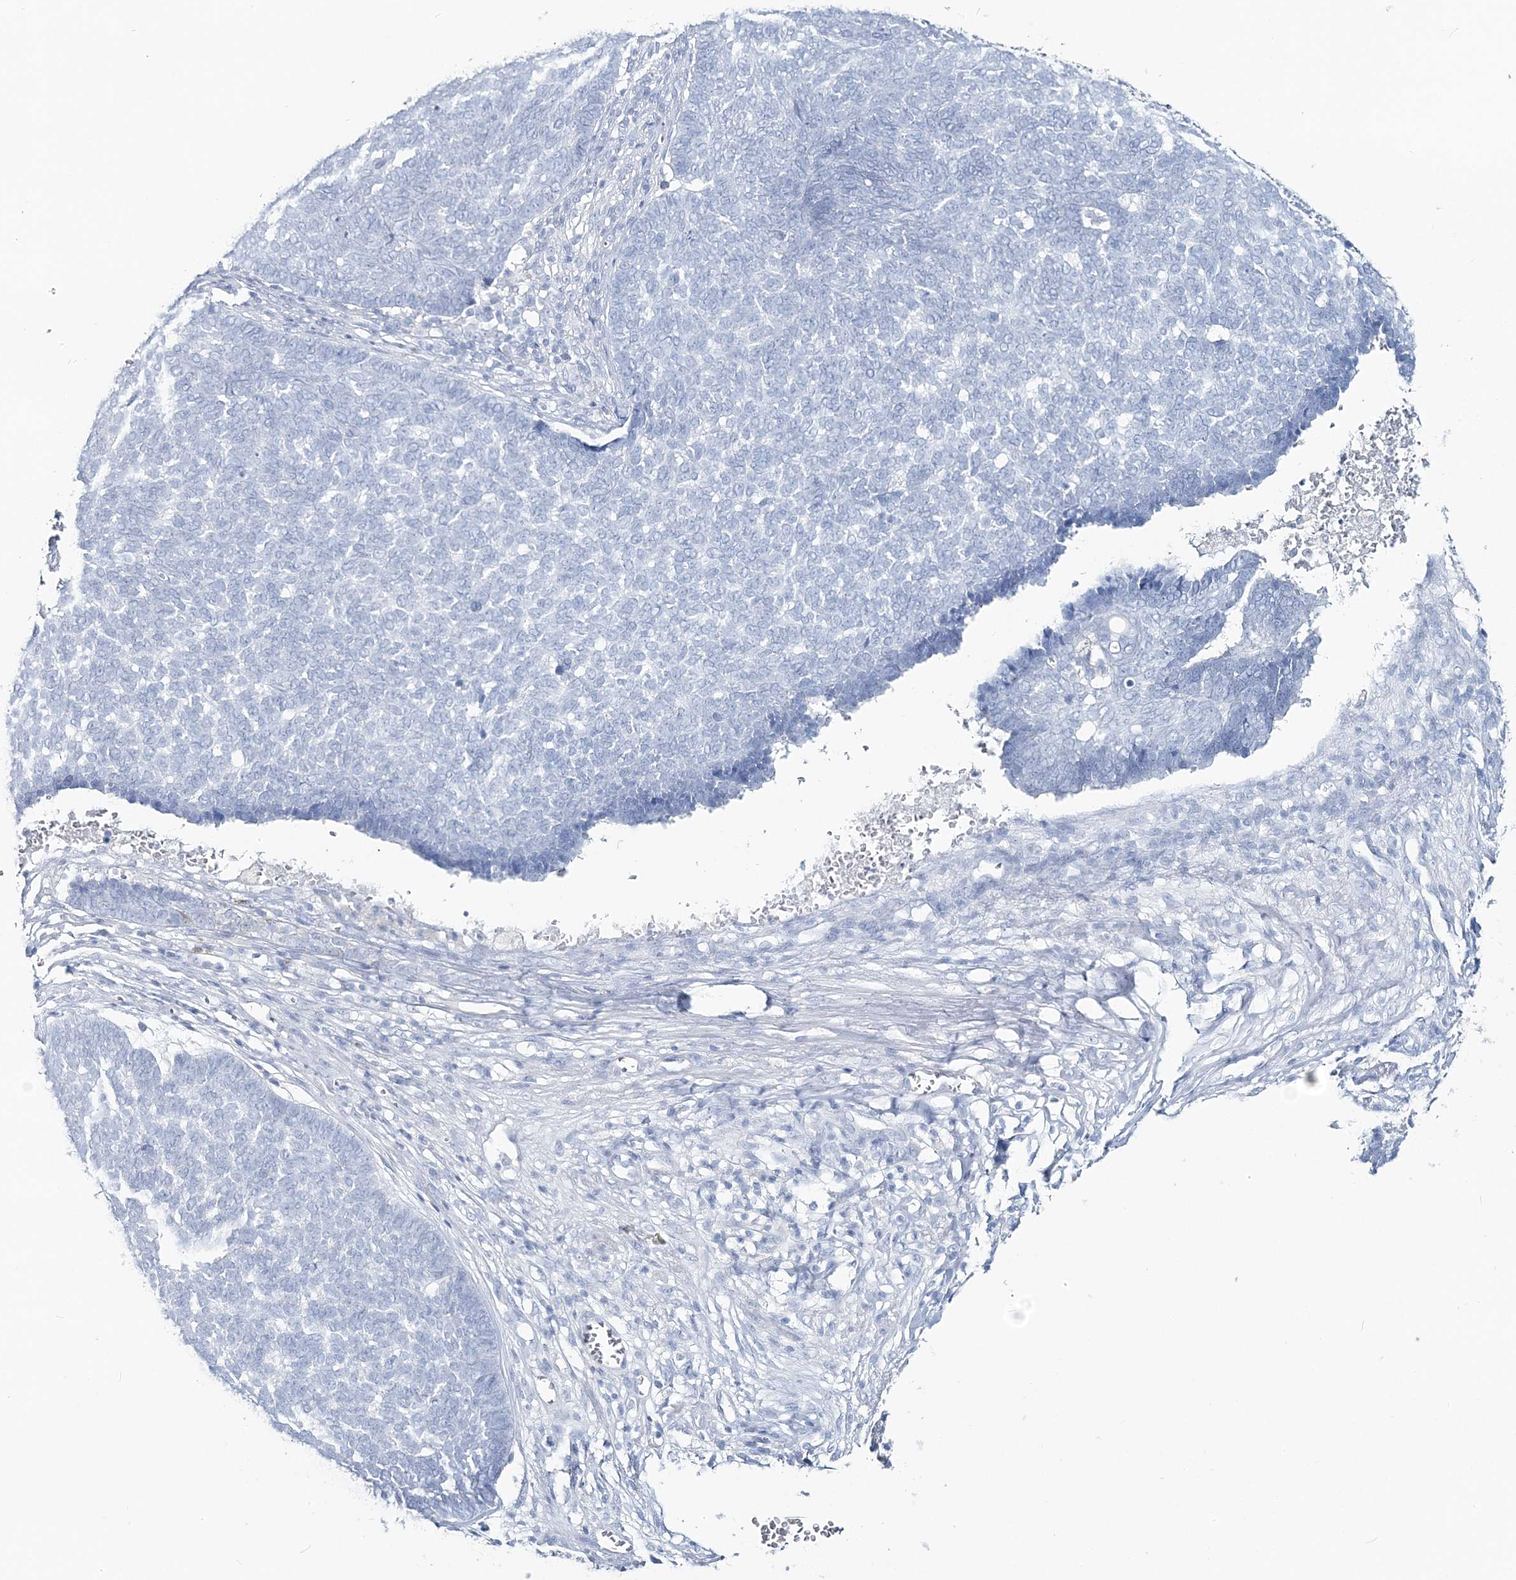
{"staining": {"intensity": "negative", "quantity": "none", "location": "none"}, "tissue": "skin cancer", "cell_type": "Tumor cells", "image_type": "cancer", "snomed": [{"axis": "morphology", "description": "Basal cell carcinoma"}, {"axis": "topography", "description": "Skin"}], "caption": "Immunohistochemistry micrograph of skin cancer stained for a protein (brown), which demonstrates no expression in tumor cells.", "gene": "CYP3A4", "patient": {"sex": "male", "age": 84}}